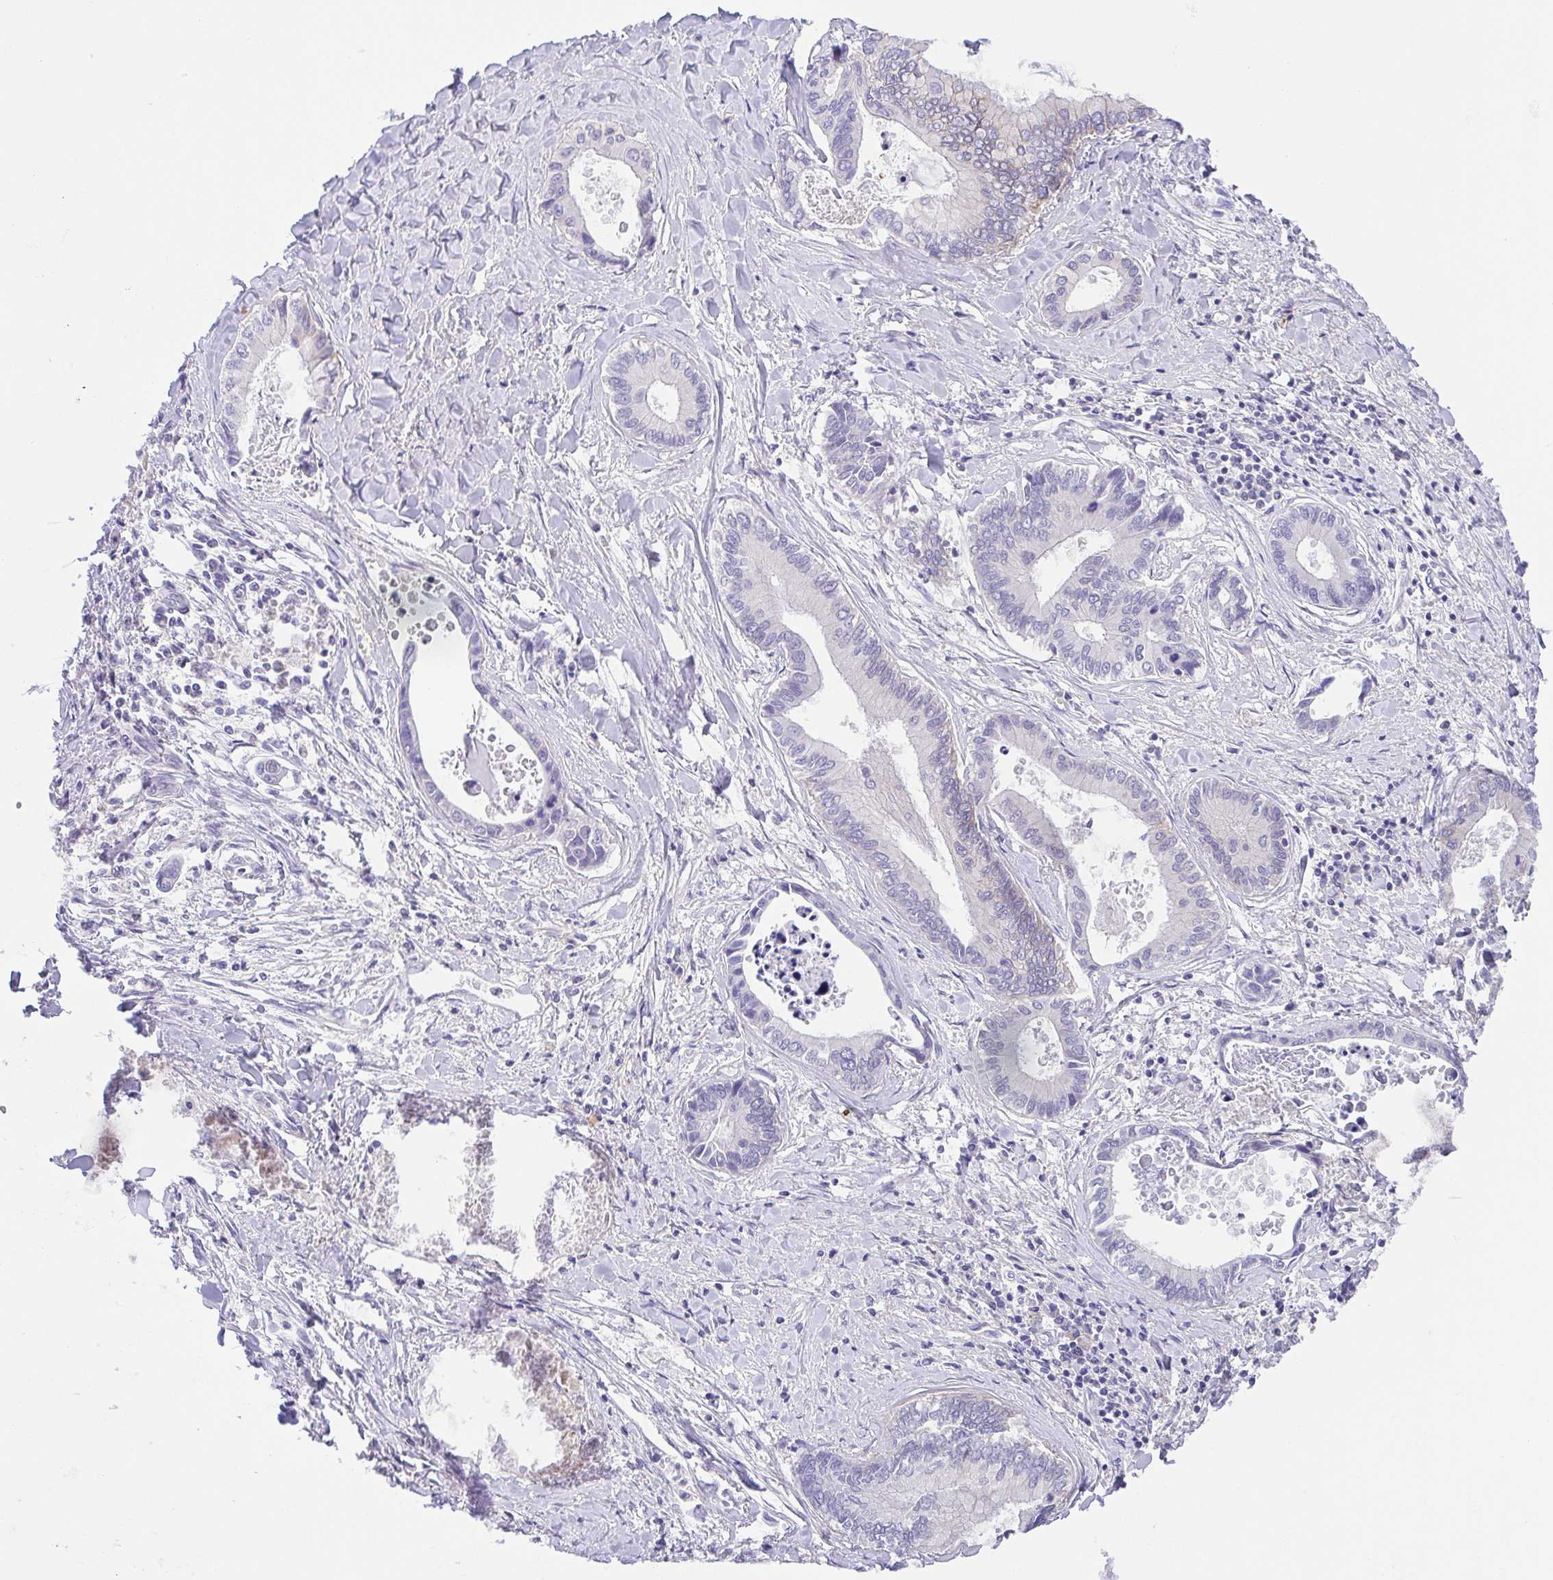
{"staining": {"intensity": "negative", "quantity": "none", "location": "none"}, "tissue": "liver cancer", "cell_type": "Tumor cells", "image_type": "cancer", "snomed": [{"axis": "morphology", "description": "Cholangiocarcinoma"}, {"axis": "topography", "description": "Liver"}], "caption": "Photomicrograph shows no protein expression in tumor cells of liver cancer tissue.", "gene": "PRR14L", "patient": {"sex": "male", "age": 66}}